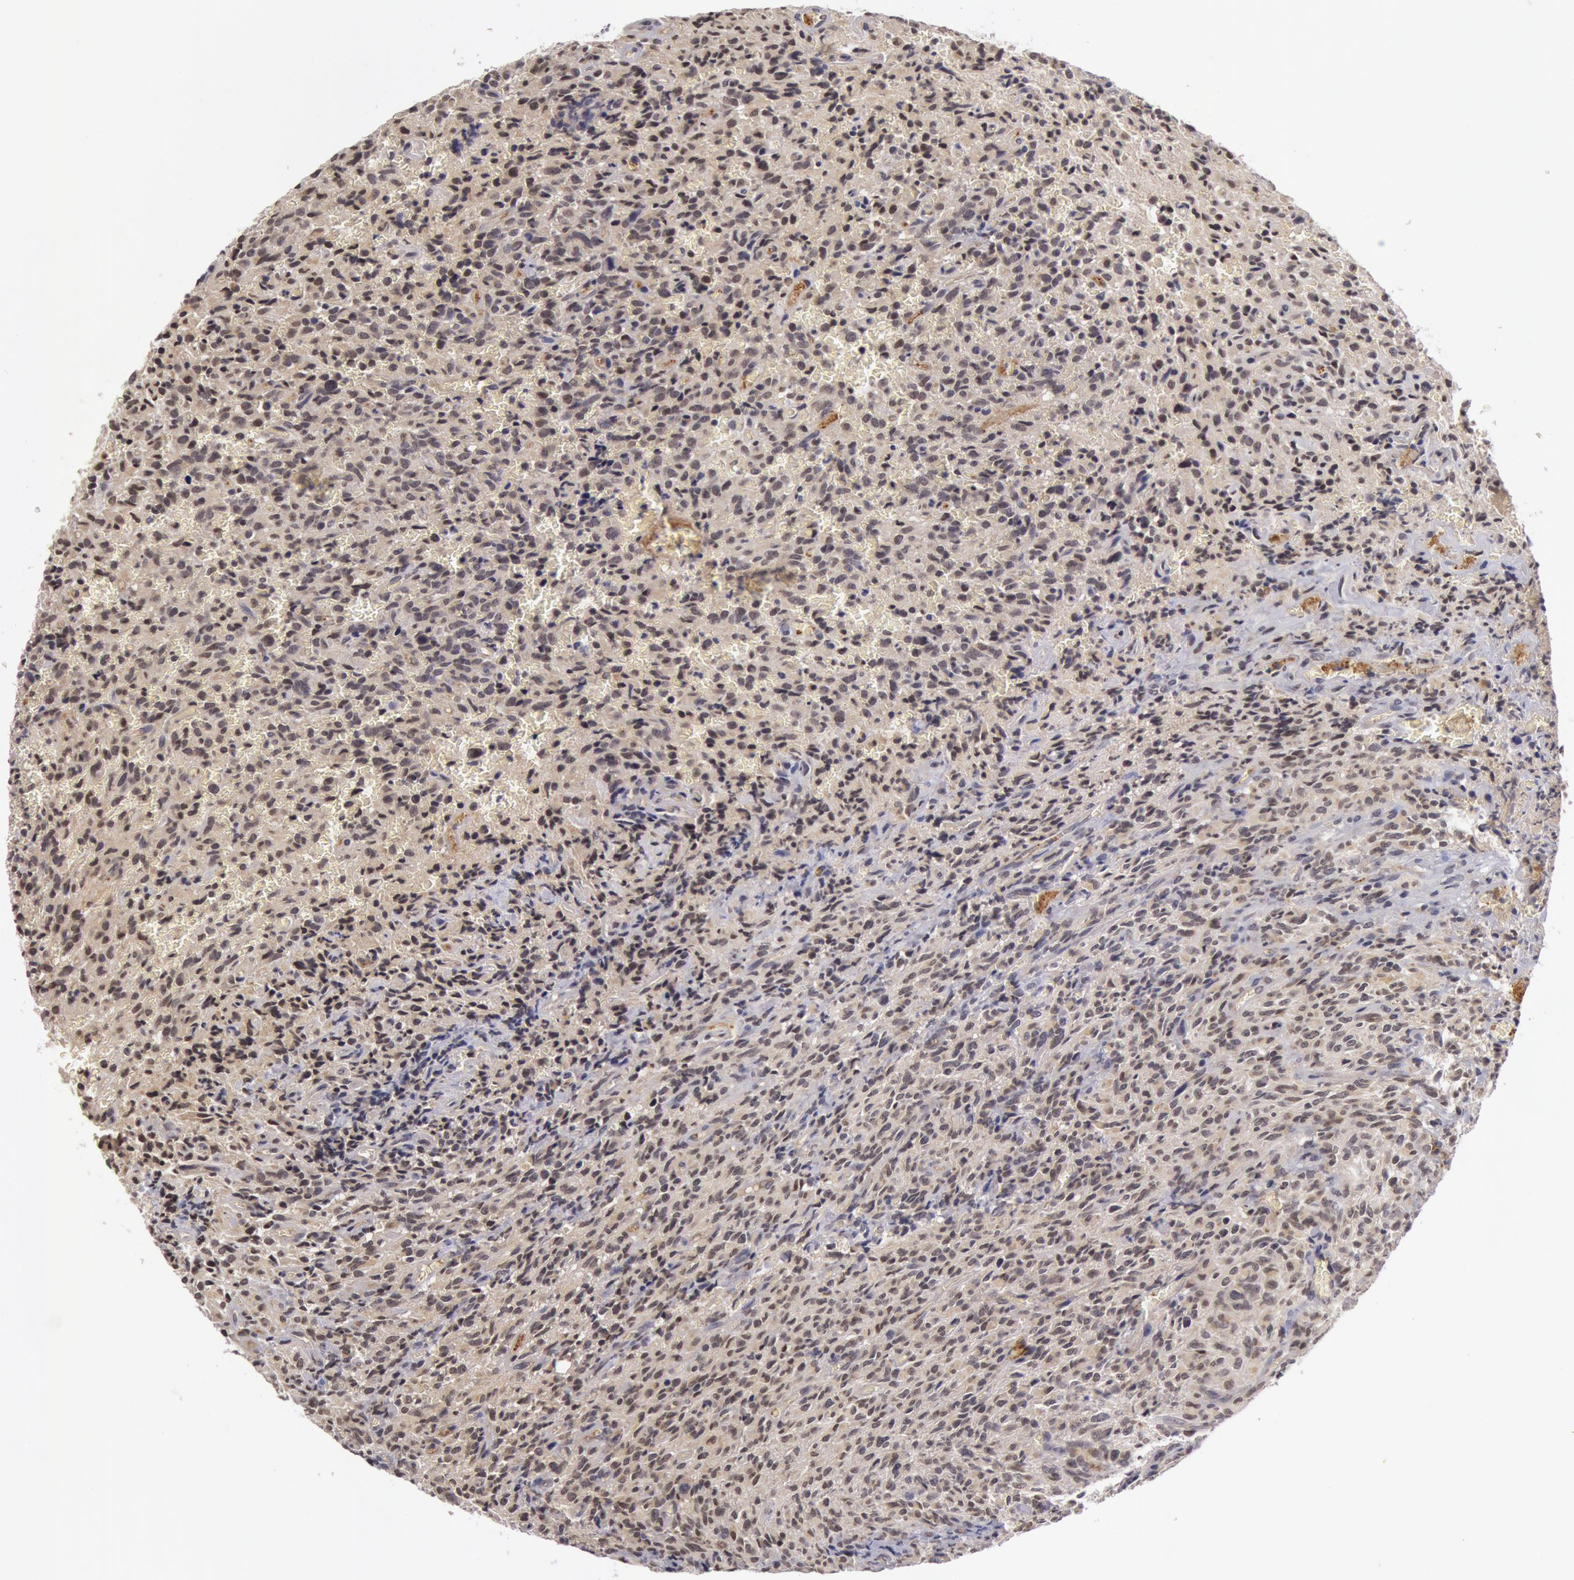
{"staining": {"intensity": "weak", "quantity": "25%-75%", "location": "nuclear"}, "tissue": "glioma", "cell_type": "Tumor cells", "image_type": "cancer", "snomed": [{"axis": "morphology", "description": "Glioma, malignant, High grade"}, {"axis": "topography", "description": "Brain"}], "caption": "Immunohistochemical staining of glioma reveals low levels of weak nuclear staining in about 25%-75% of tumor cells.", "gene": "SYTL4", "patient": {"sex": "male", "age": 56}}